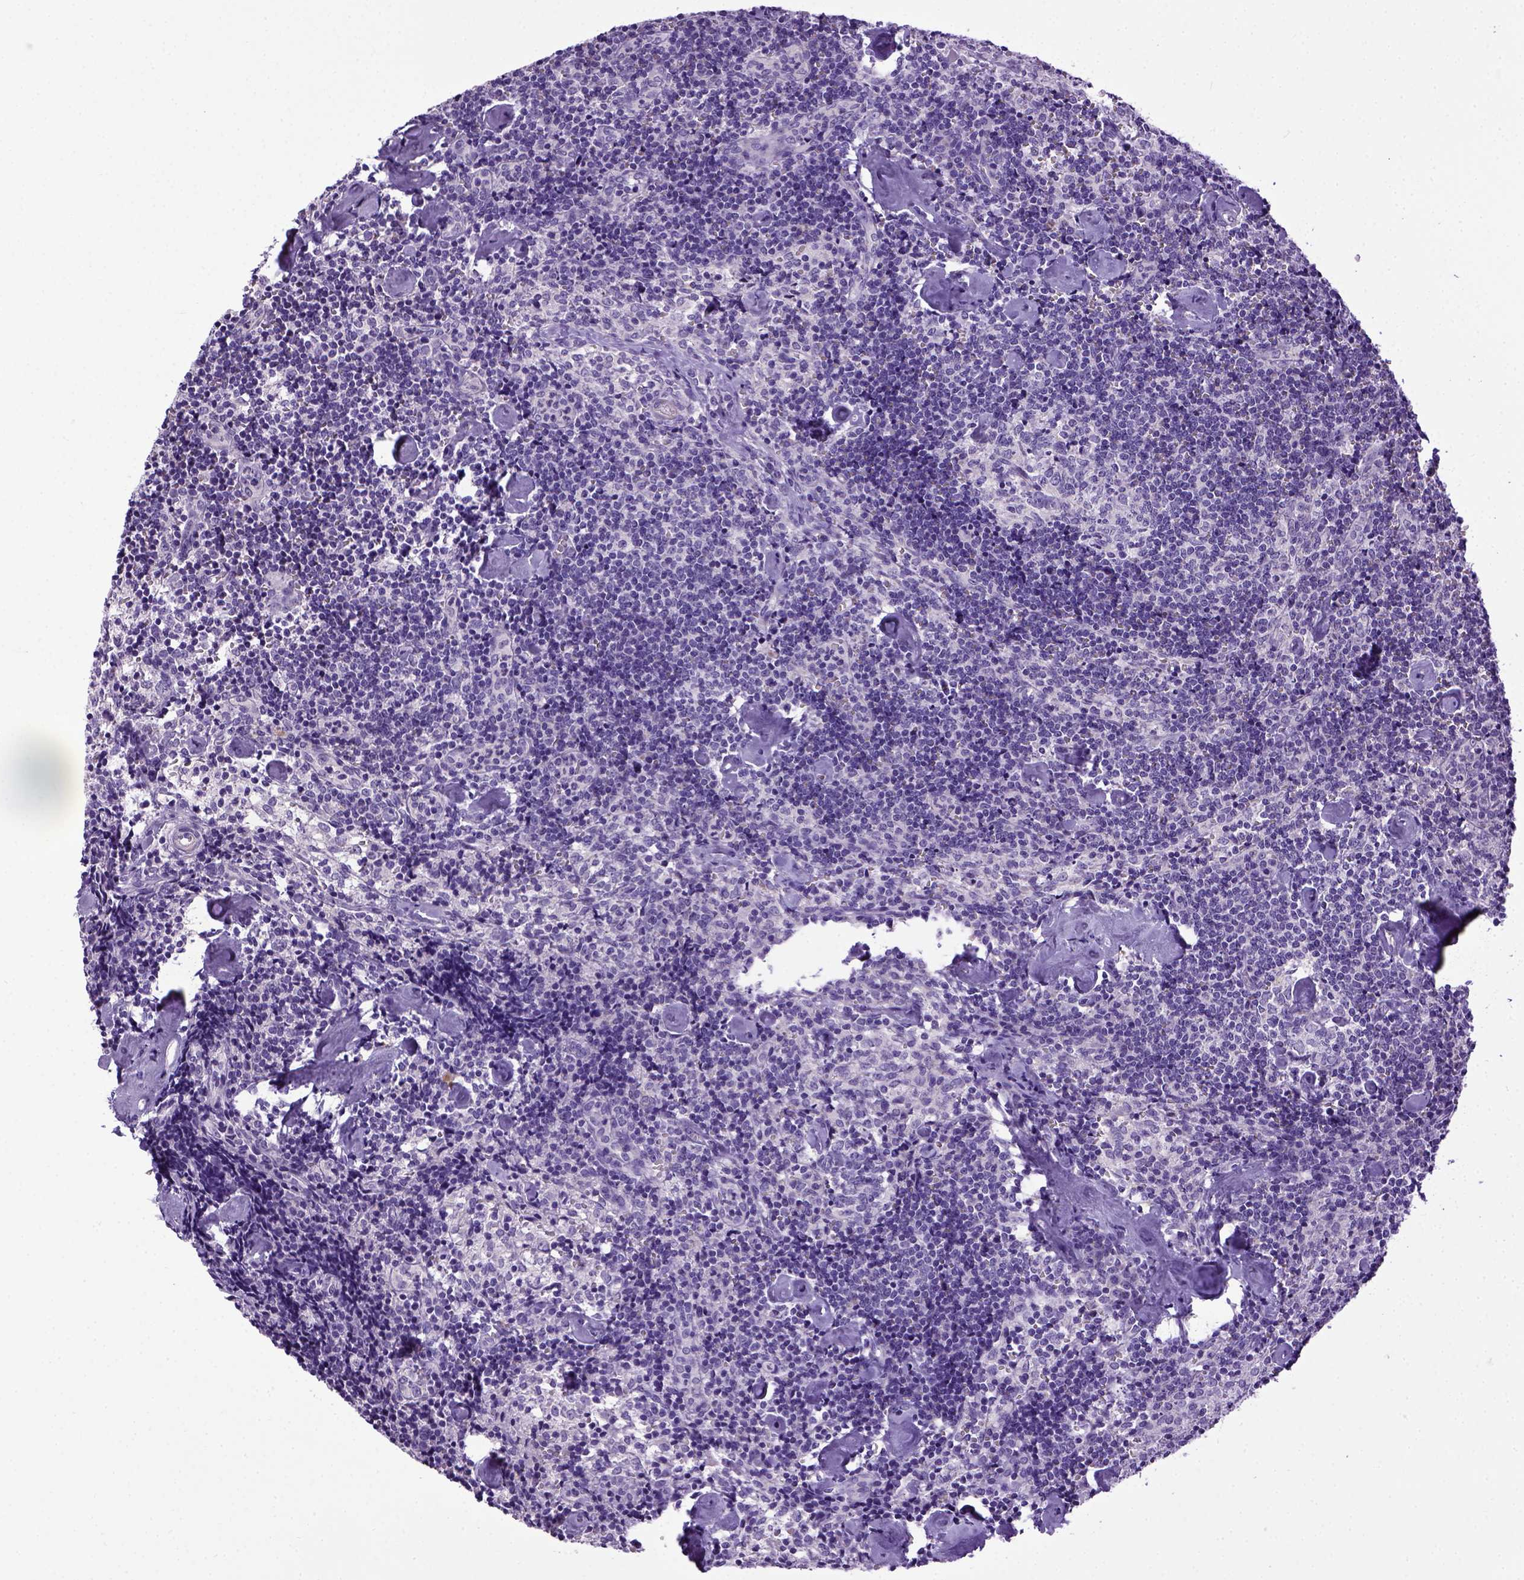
{"staining": {"intensity": "negative", "quantity": "none", "location": "none"}, "tissue": "lymph node", "cell_type": "Germinal center cells", "image_type": "normal", "snomed": [{"axis": "morphology", "description": "Normal tissue, NOS"}, {"axis": "topography", "description": "Lymph node"}], "caption": "Immunohistochemistry (IHC) micrograph of normal lymph node stained for a protein (brown), which exhibits no staining in germinal center cells.", "gene": "CDH1", "patient": {"sex": "female", "age": 50}}